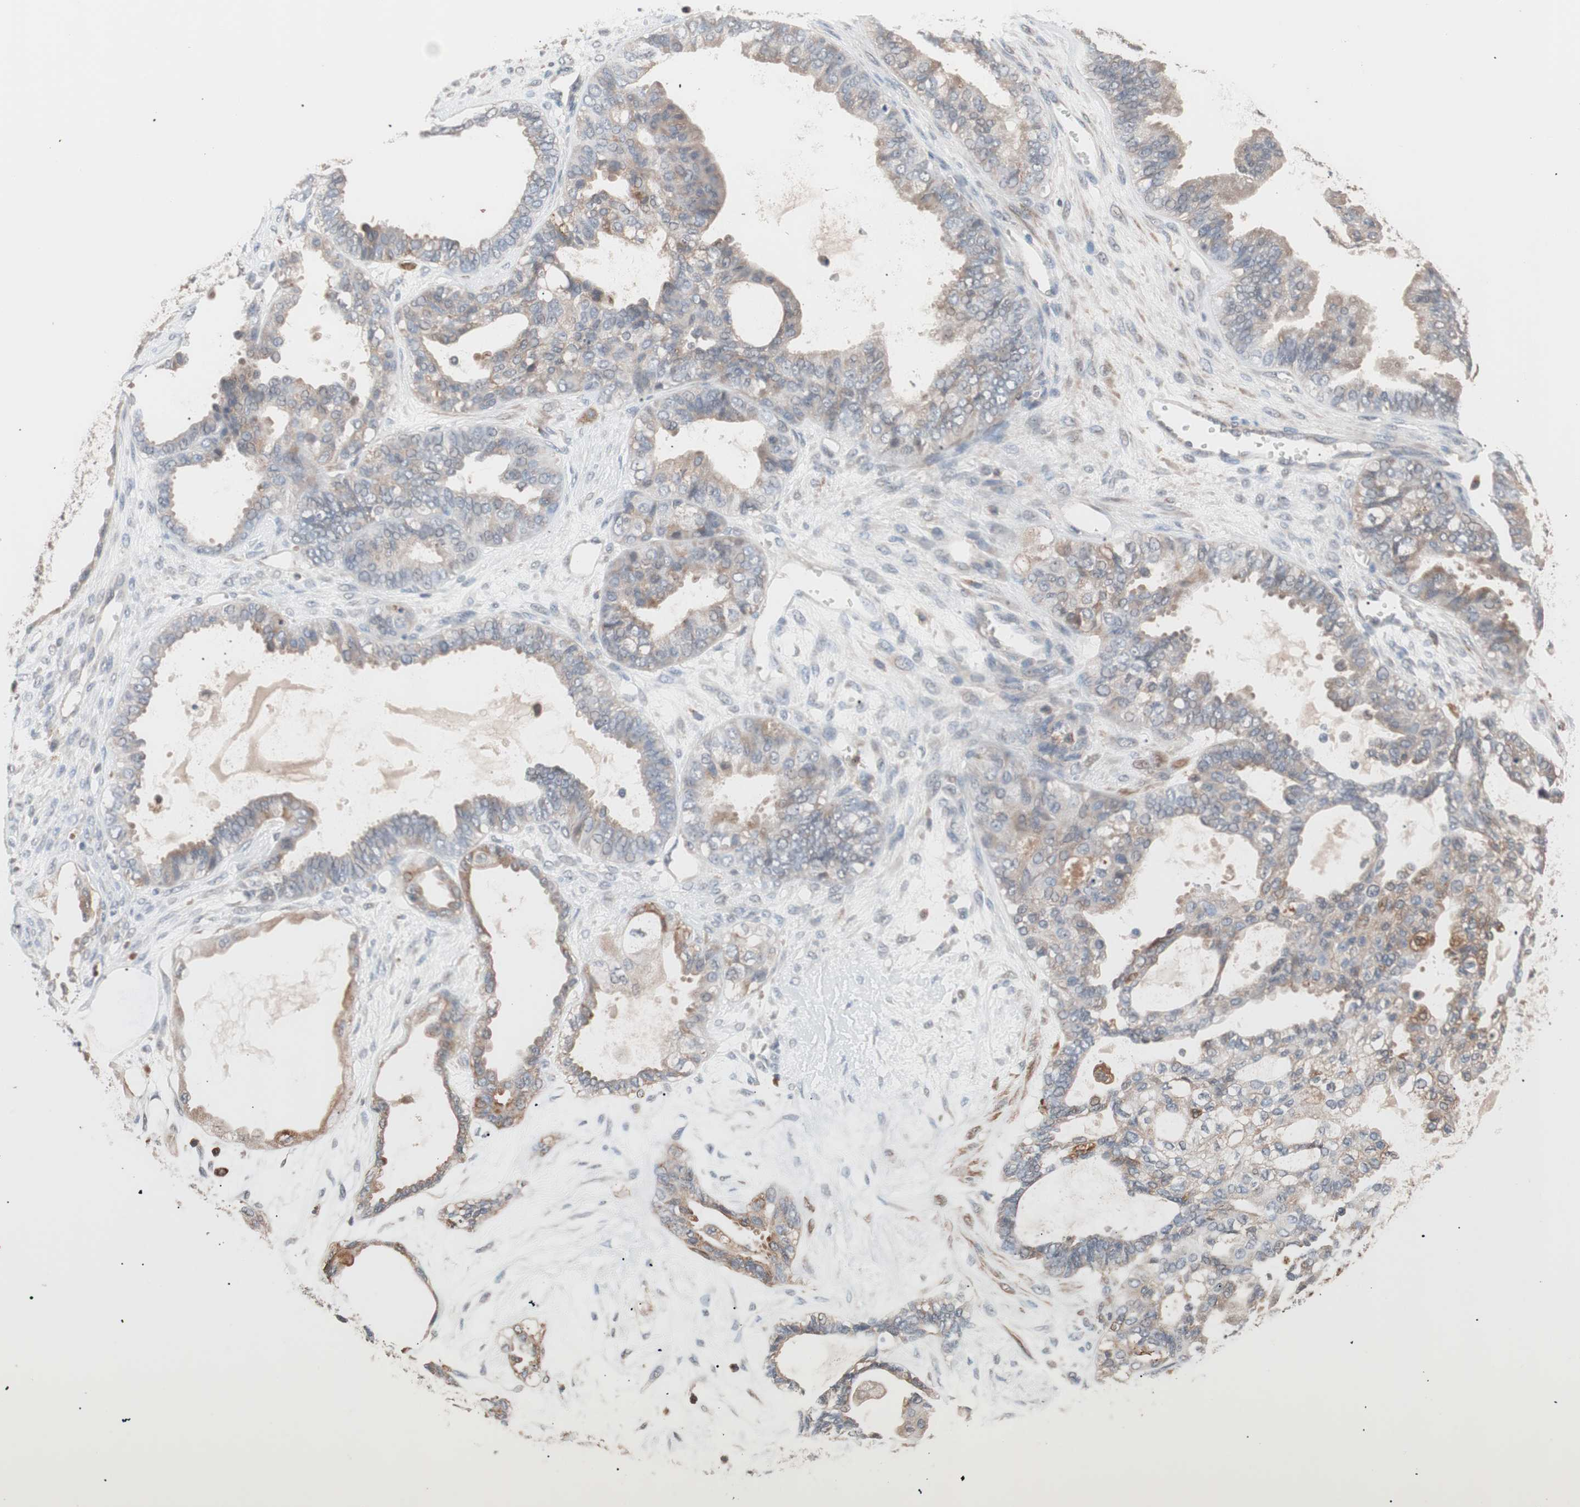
{"staining": {"intensity": "weak", "quantity": "<25%", "location": "cytoplasmic/membranous"}, "tissue": "ovarian cancer", "cell_type": "Tumor cells", "image_type": "cancer", "snomed": [{"axis": "morphology", "description": "Carcinoma, NOS"}, {"axis": "morphology", "description": "Carcinoma, endometroid"}, {"axis": "topography", "description": "Ovary"}], "caption": "Tumor cells show no significant protein staining in ovarian endometroid carcinoma.", "gene": "LITAF", "patient": {"sex": "female", "age": 50}}